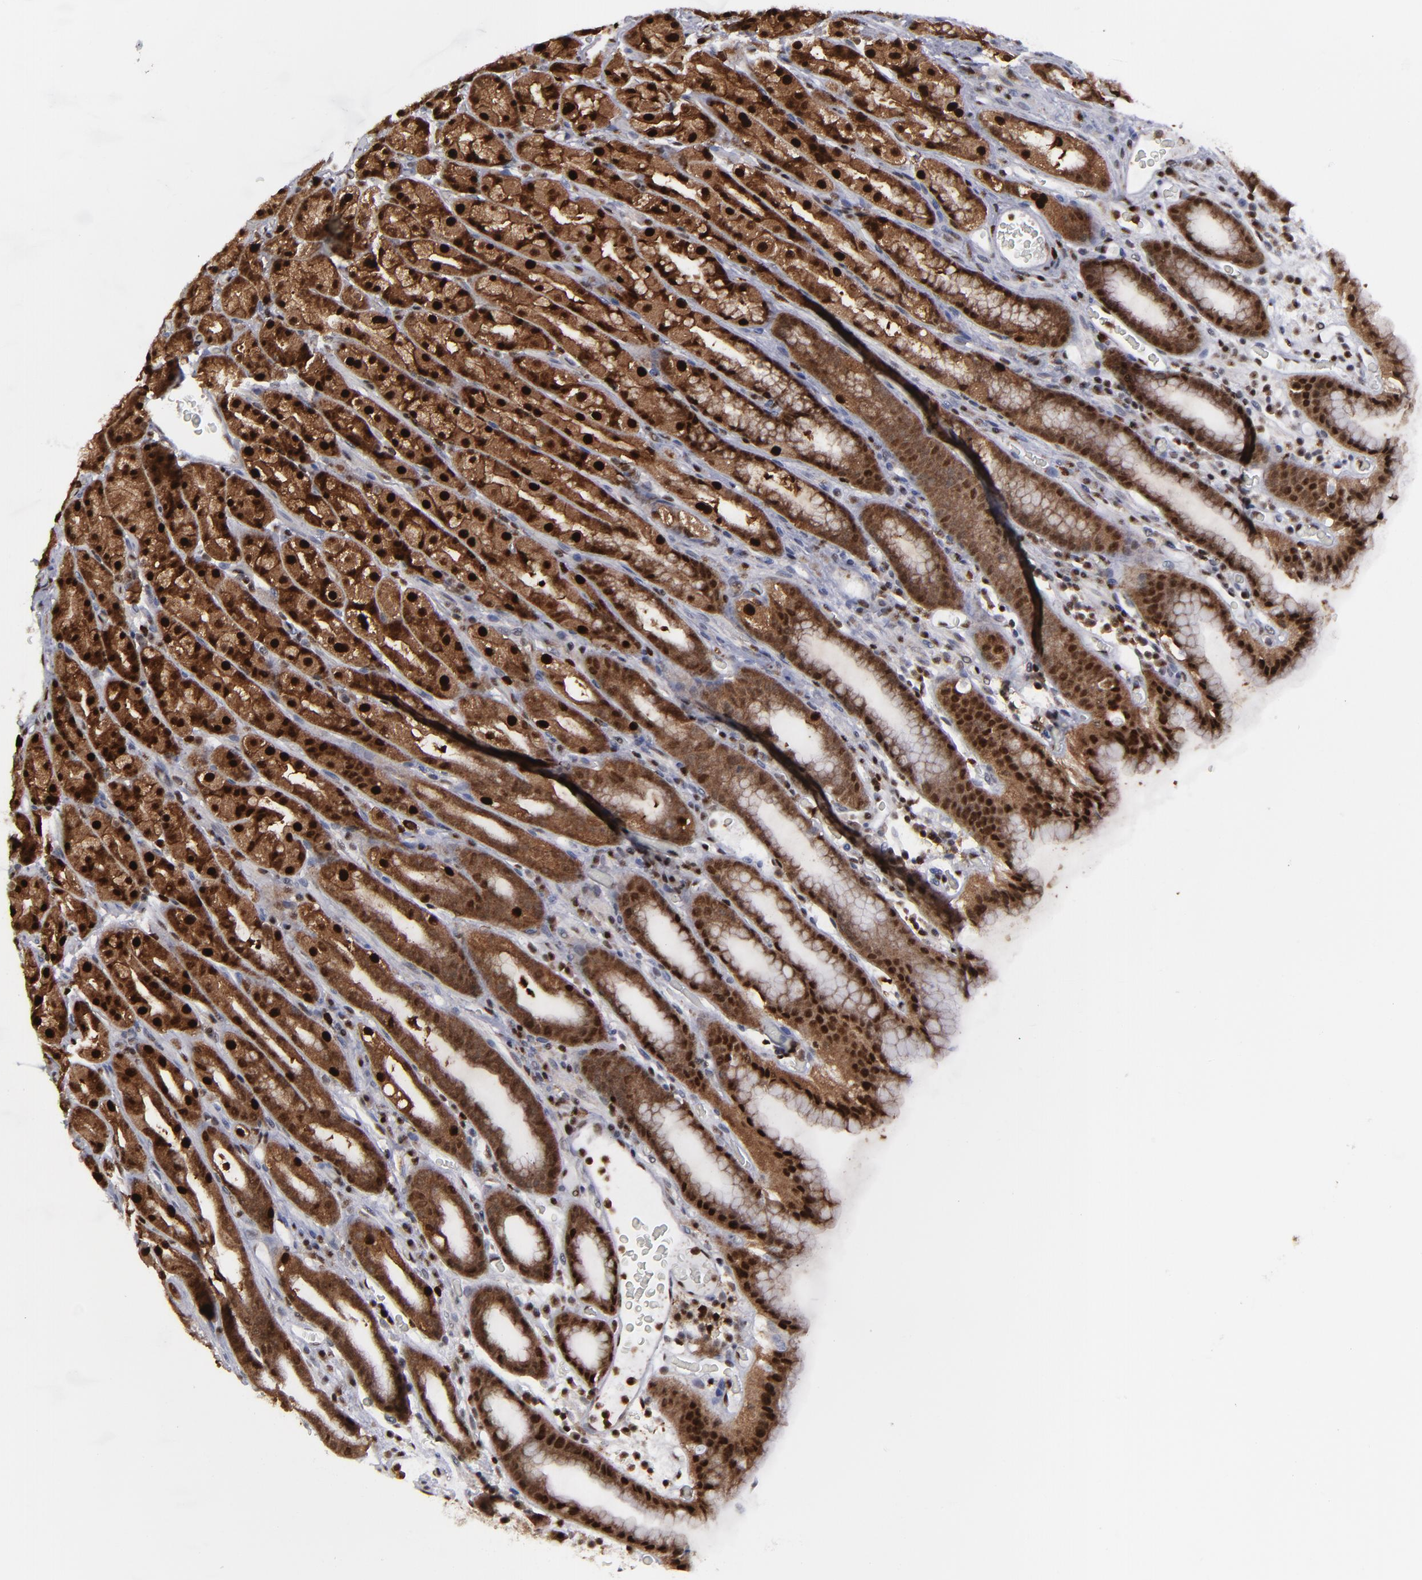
{"staining": {"intensity": "moderate", "quantity": ">75%", "location": "cytoplasmic/membranous,nuclear"}, "tissue": "stomach", "cell_type": "Glandular cells", "image_type": "normal", "snomed": [{"axis": "morphology", "description": "Normal tissue, NOS"}, {"axis": "topography", "description": "Stomach, upper"}], "caption": "Immunohistochemical staining of normal human stomach demonstrates >75% levels of moderate cytoplasmic/membranous,nuclear protein positivity in approximately >75% of glandular cells.", "gene": "GSR", "patient": {"sex": "male", "age": 68}}